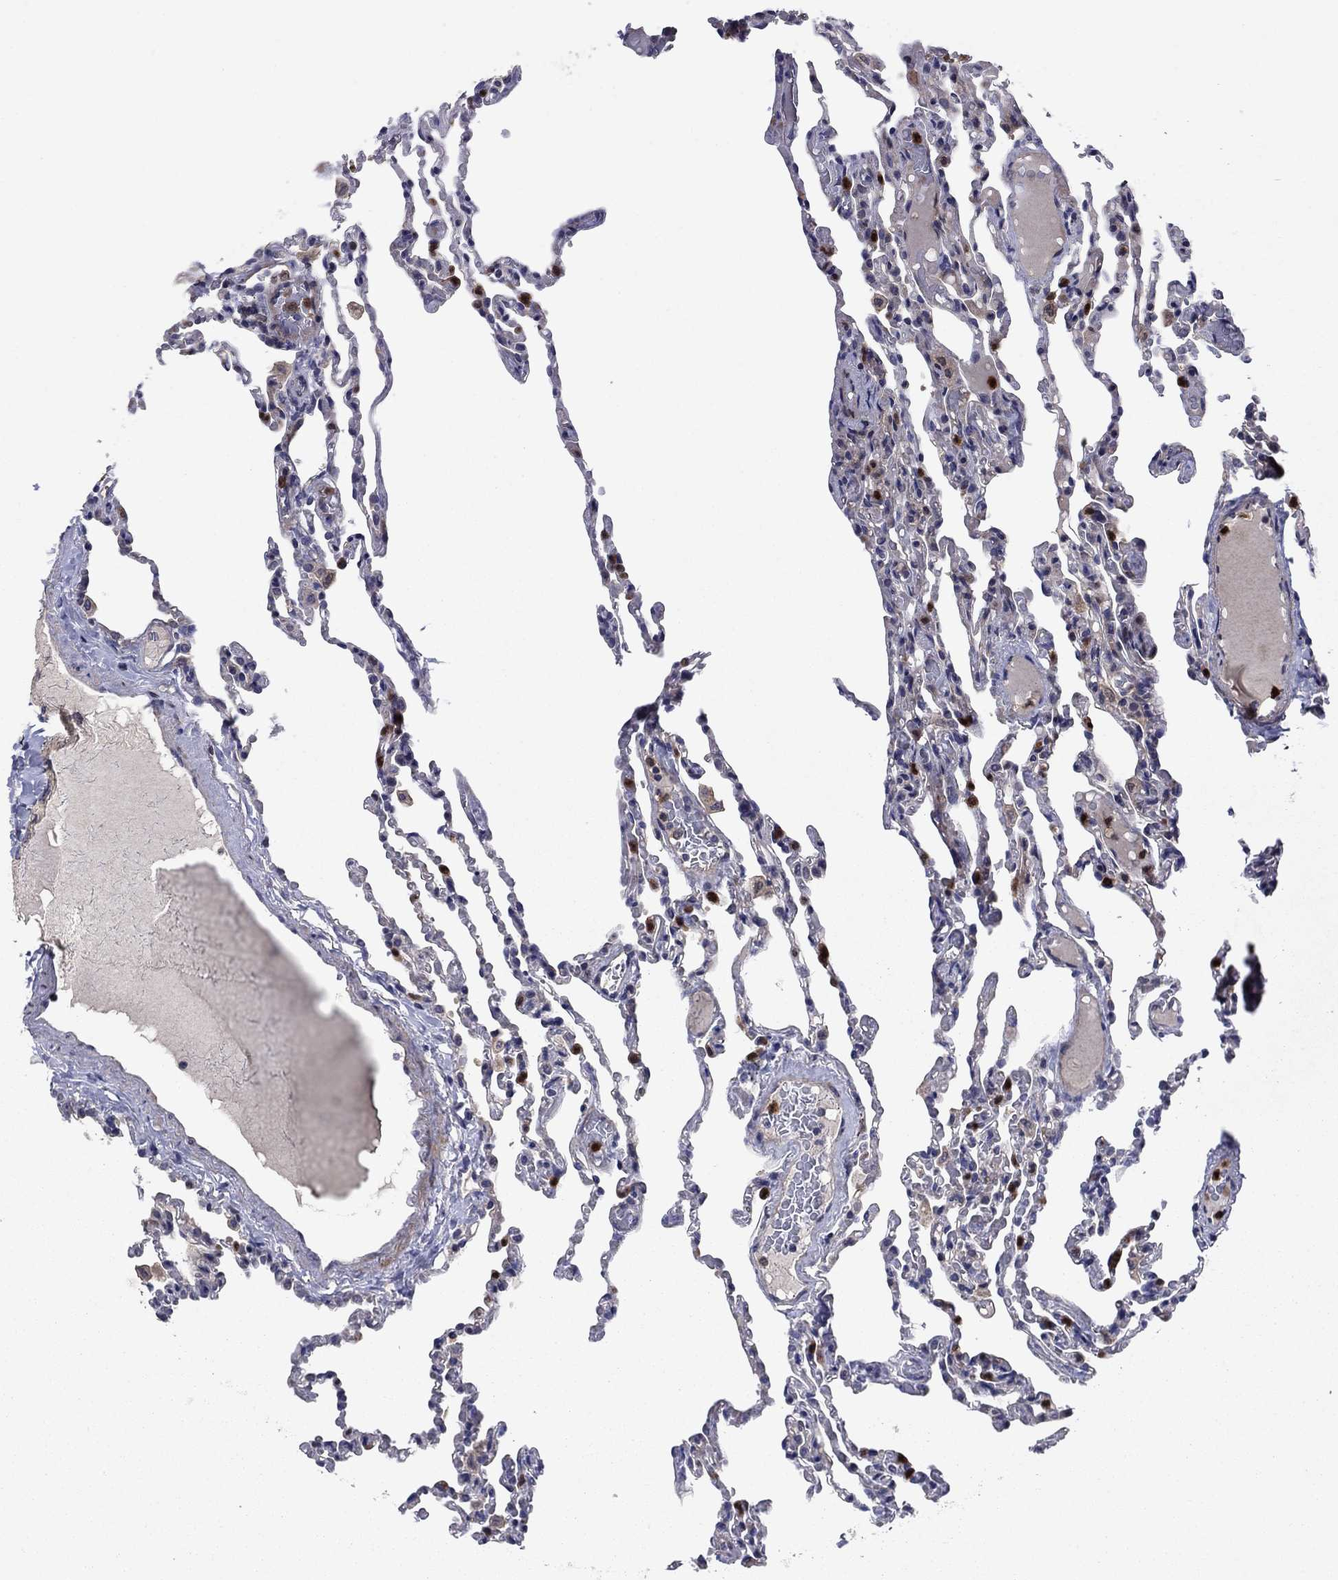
{"staining": {"intensity": "negative", "quantity": "none", "location": "none"}, "tissue": "lung", "cell_type": "Alveolar cells", "image_type": "normal", "snomed": [{"axis": "morphology", "description": "Normal tissue, NOS"}, {"axis": "topography", "description": "Lung"}], "caption": "This is an IHC histopathology image of benign human lung. There is no positivity in alveolar cells.", "gene": "MSRB1", "patient": {"sex": "female", "age": 43}}